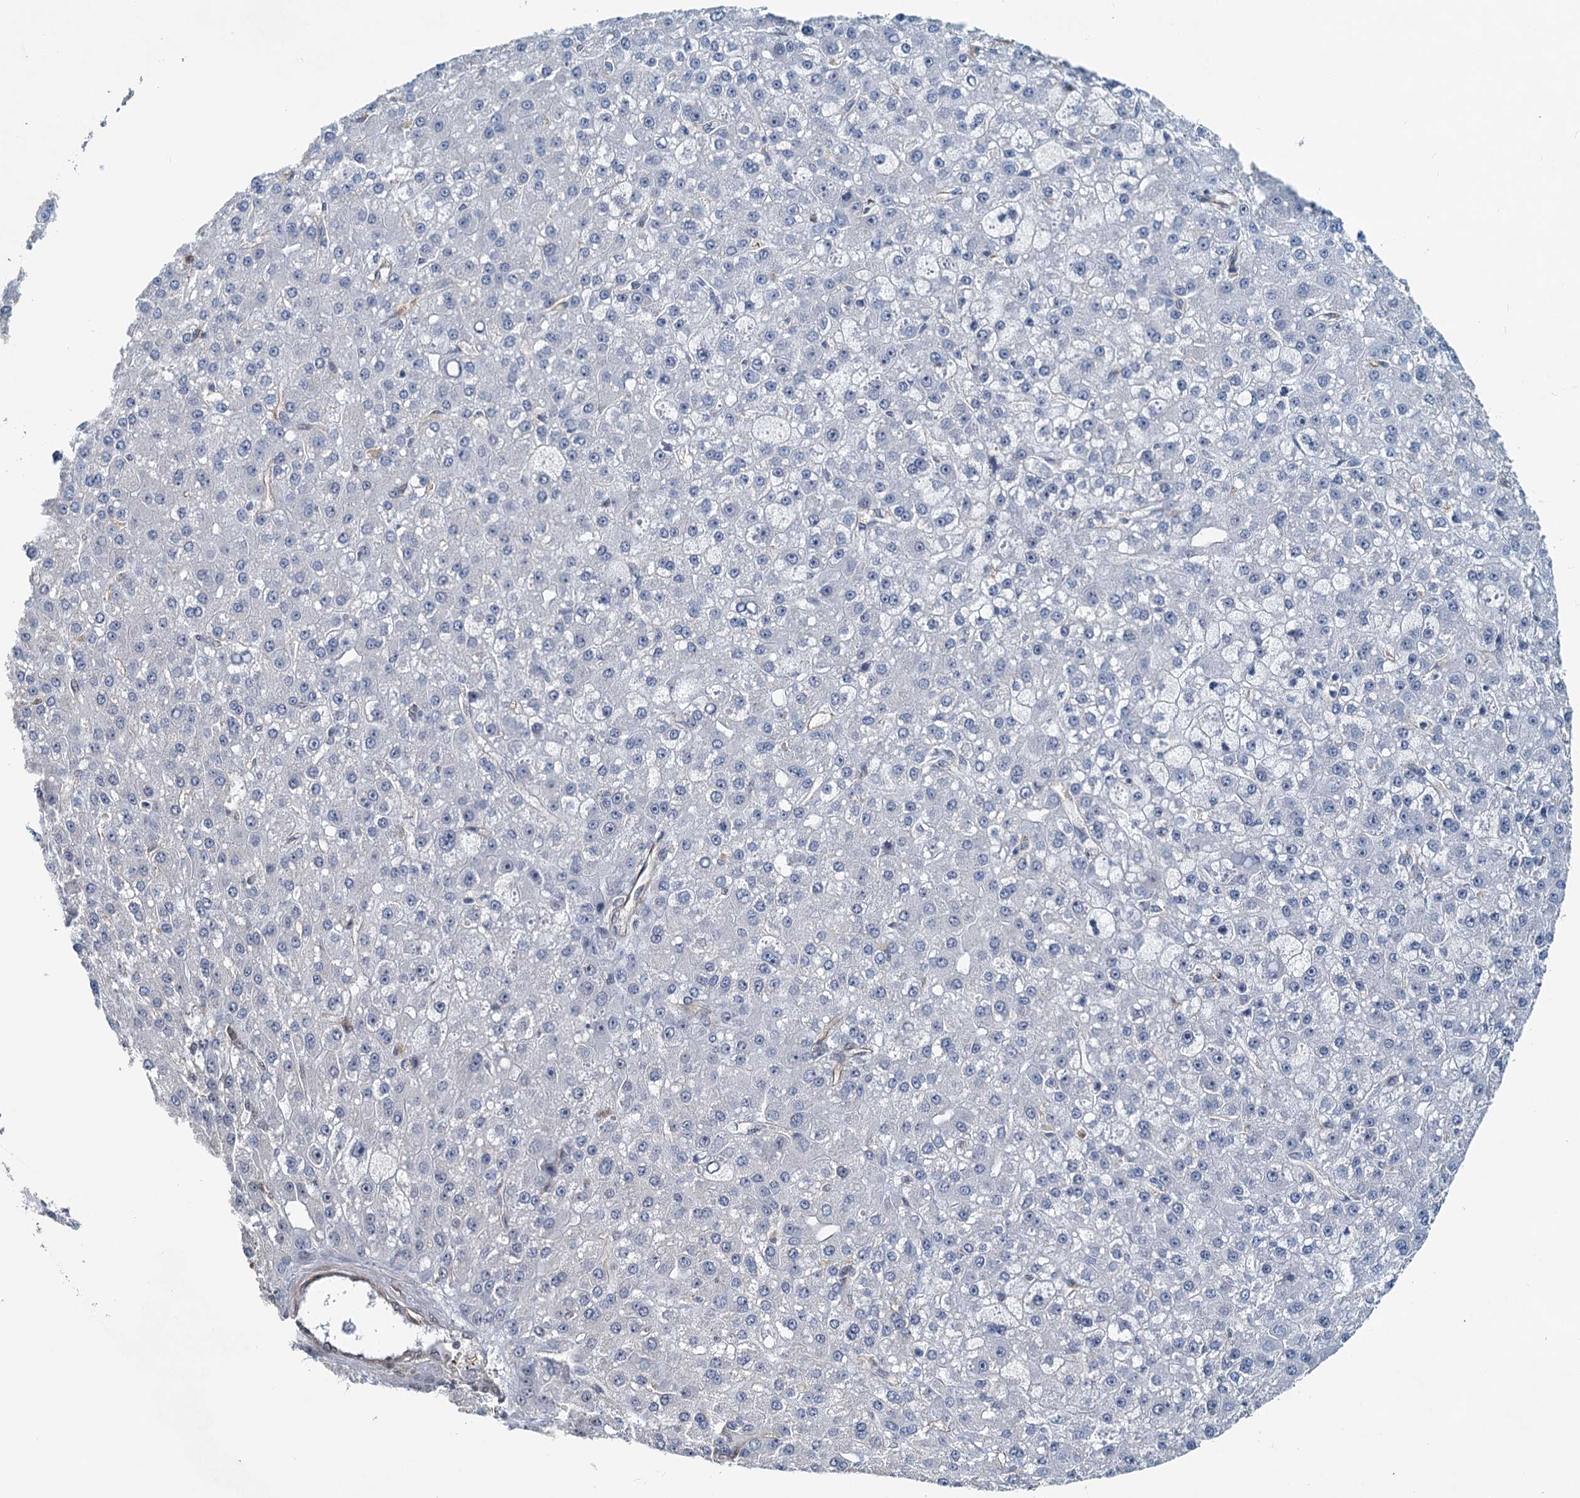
{"staining": {"intensity": "negative", "quantity": "none", "location": "none"}, "tissue": "liver cancer", "cell_type": "Tumor cells", "image_type": "cancer", "snomed": [{"axis": "morphology", "description": "Carcinoma, Hepatocellular, NOS"}, {"axis": "topography", "description": "Liver"}], "caption": "A micrograph of human liver cancer is negative for staining in tumor cells. Brightfield microscopy of IHC stained with DAB (brown) and hematoxylin (blue), captured at high magnification.", "gene": "SPINDOC", "patient": {"sex": "male", "age": 67}}